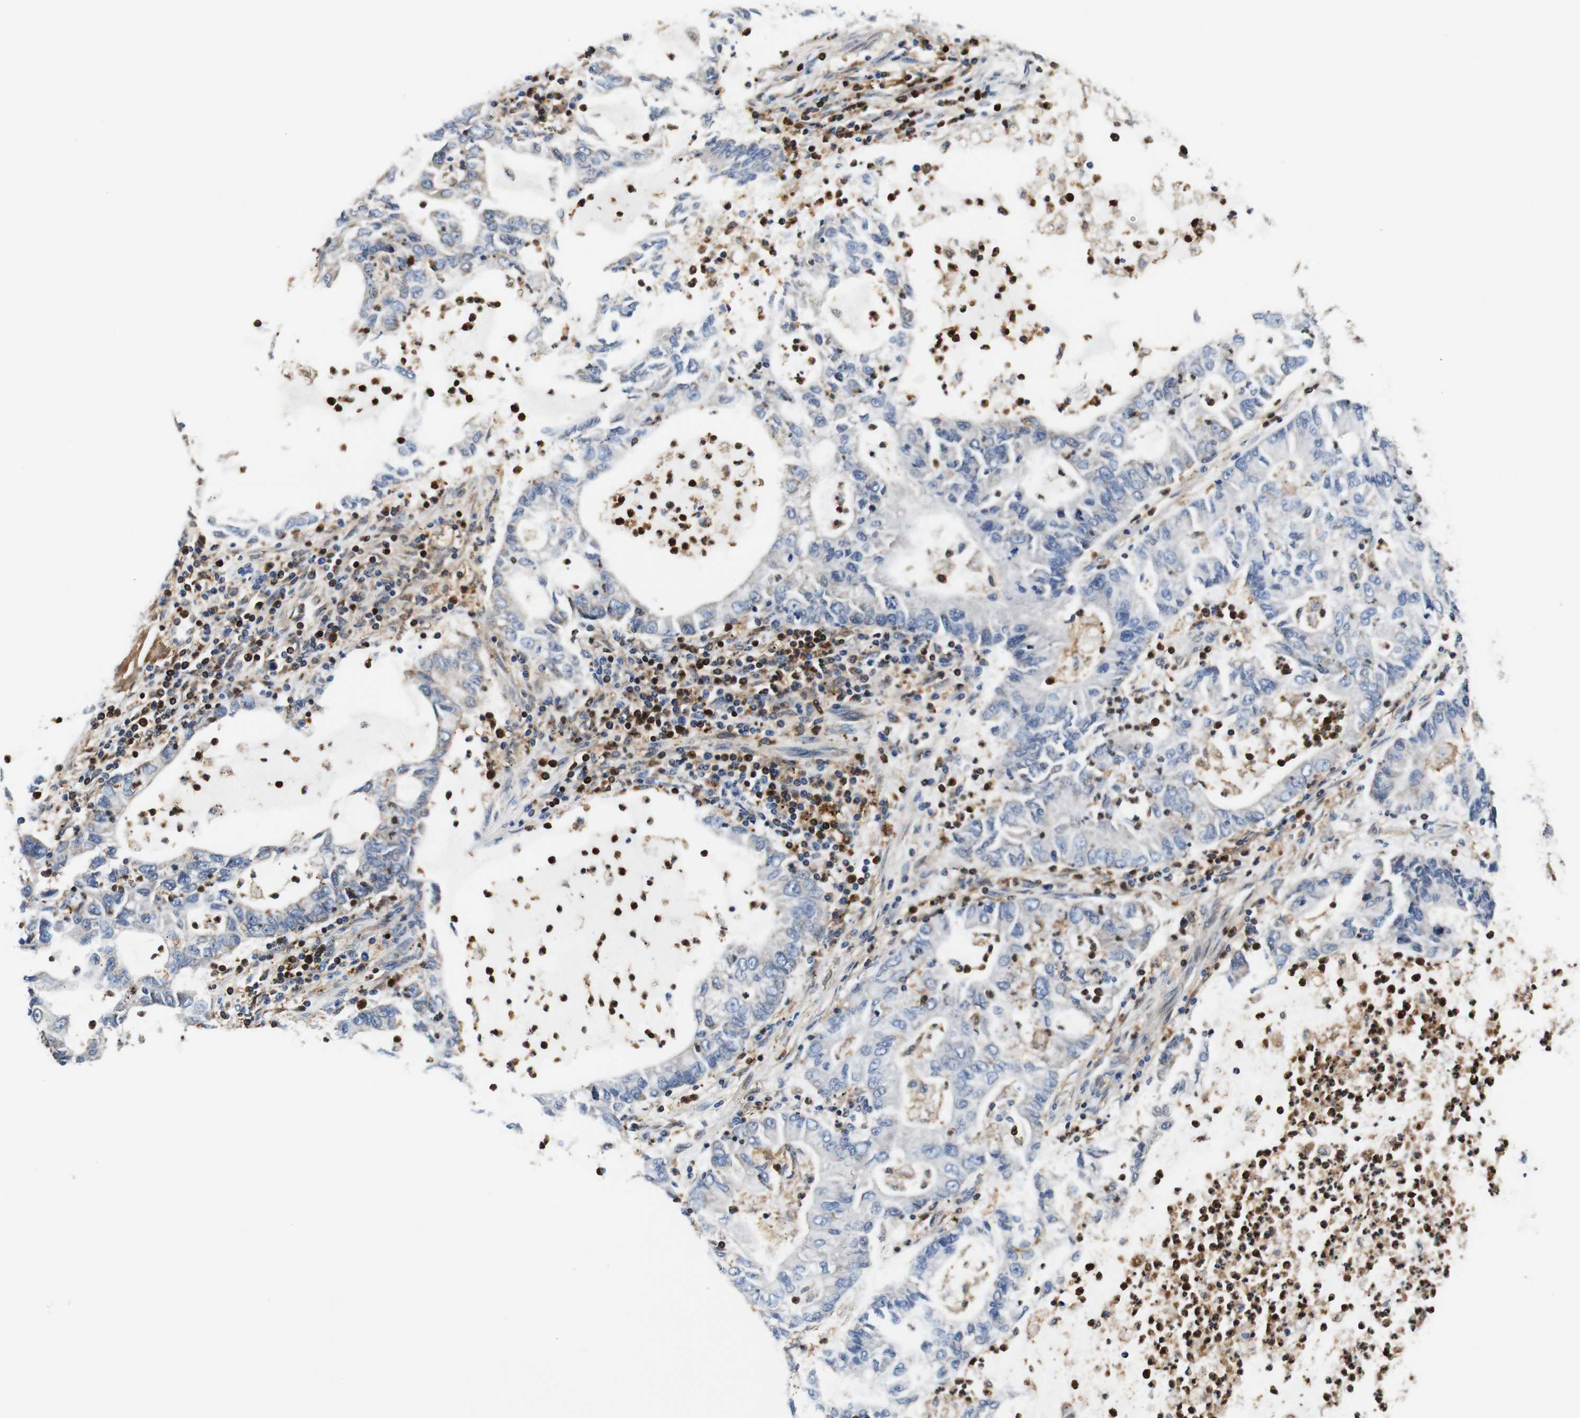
{"staining": {"intensity": "negative", "quantity": "none", "location": "none"}, "tissue": "lung cancer", "cell_type": "Tumor cells", "image_type": "cancer", "snomed": [{"axis": "morphology", "description": "Adenocarcinoma, NOS"}, {"axis": "topography", "description": "Lung"}], "caption": "Immunohistochemical staining of adenocarcinoma (lung) exhibits no significant staining in tumor cells. (DAB (3,3'-diaminobenzidine) immunohistochemistry visualized using brightfield microscopy, high magnification).", "gene": "ANXA1", "patient": {"sex": "female", "age": 51}}